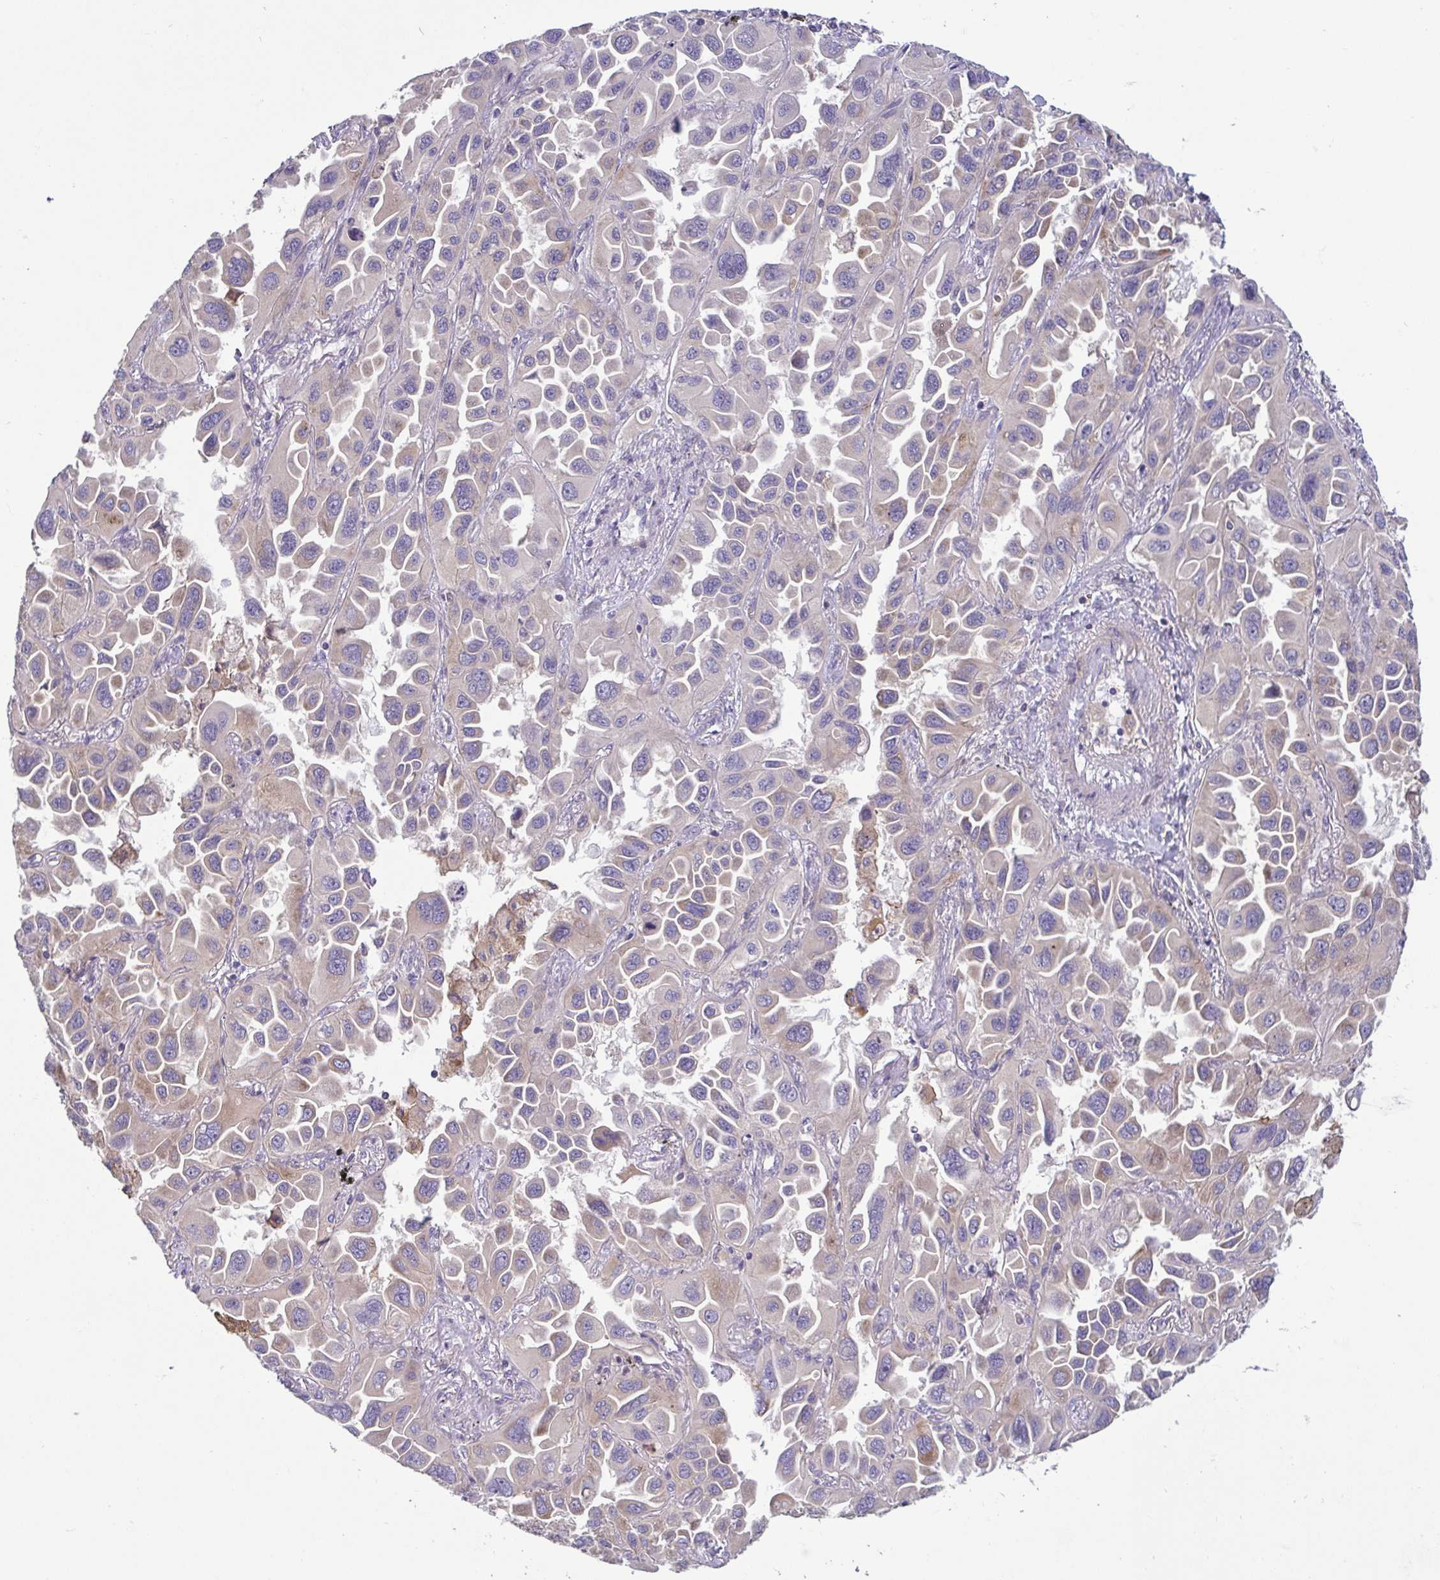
{"staining": {"intensity": "weak", "quantity": "<25%", "location": "cytoplasmic/membranous"}, "tissue": "lung cancer", "cell_type": "Tumor cells", "image_type": "cancer", "snomed": [{"axis": "morphology", "description": "Adenocarcinoma, NOS"}, {"axis": "topography", "description": "Lung"}], "caption": "This is an IHC image of human lung cancer. There is no expression in tumor cells.", "gene": "LMF2", "patient": {"sex": "male", "age": 64}}